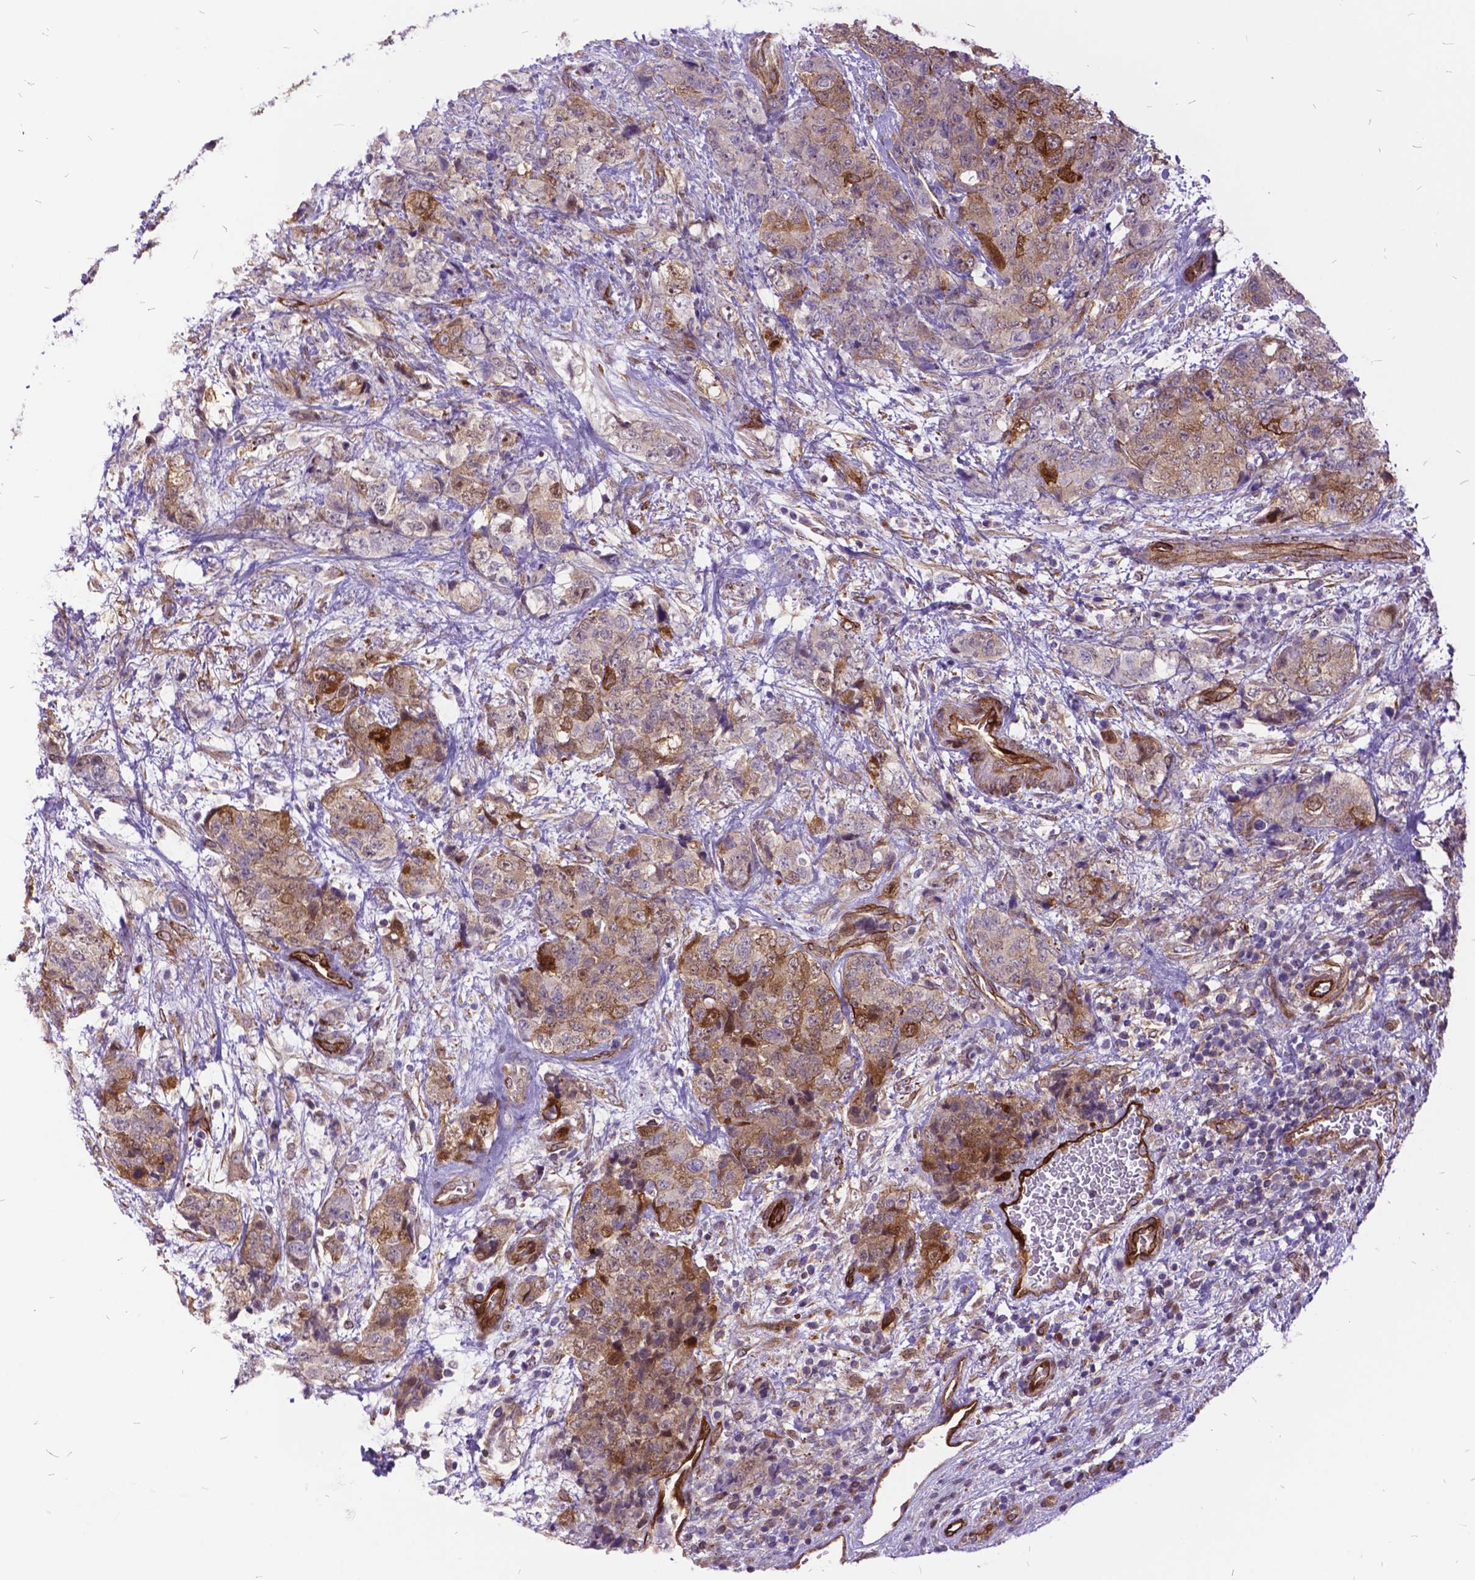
{"staining": {"intensity": "moderate", "quantity": "<25%", "location": "cytoplasmic/membranous"}, "tissue": "urothelial cancer", "cell_type": "Tumor cells", "image_type": "cancer", "snomed": [{"axis": "morphology", "description": "Urothelial carcinoma, High grade"}, {"axis": "topography", "description": "Urinary bladder"}], "caption": "Urothelial cancer stained with a brown dye displays moderate cytoplasmic/membranous positive staining in approximately <25% of tumor cells.", "gene": "GRB7", "patient": {"sex": "female", "age": 78}}